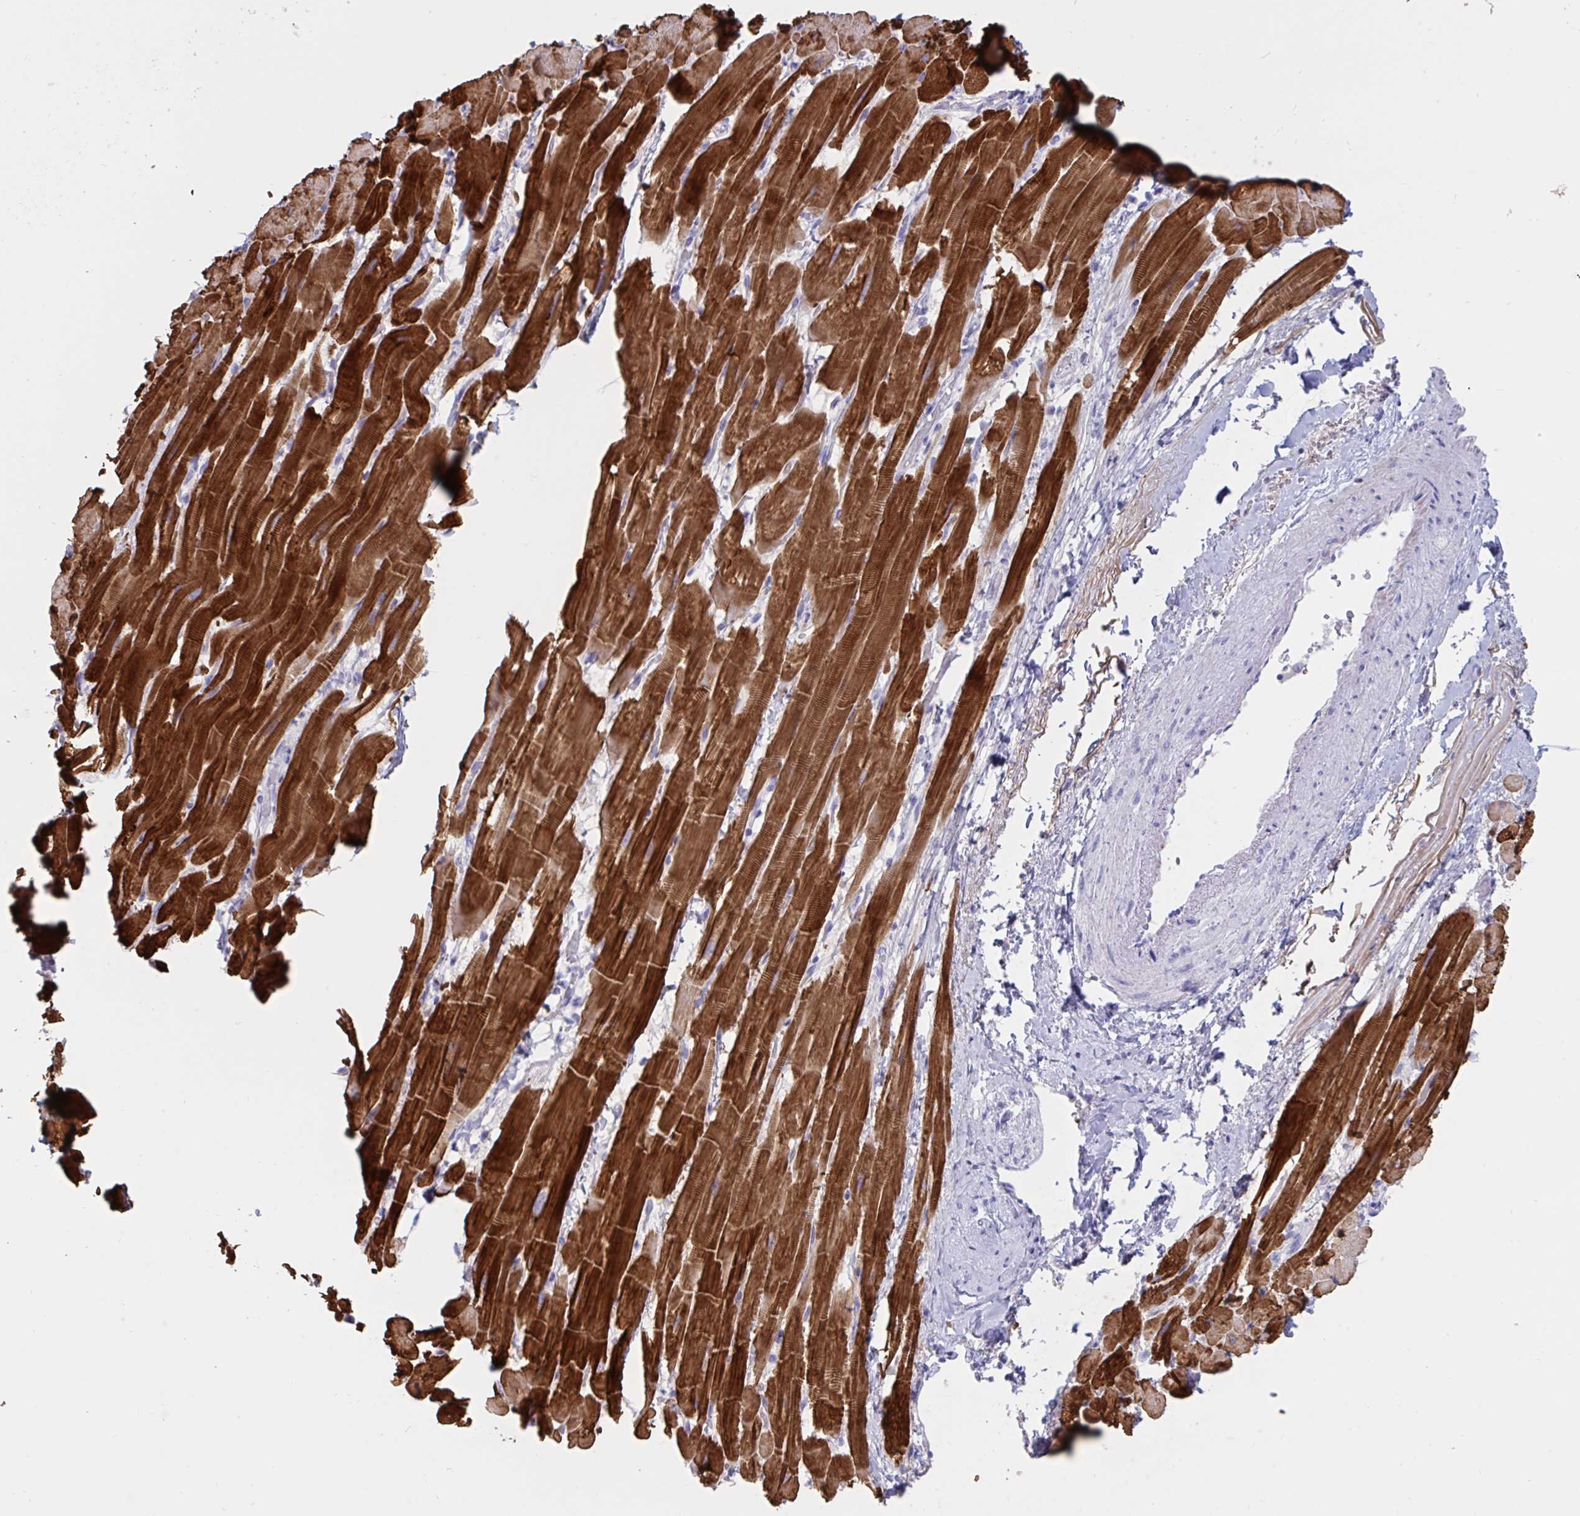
{"staining": {"intensity": "strong", "quantity": ">75%", "location": "cytoplasmic/membranous"}, "tissue": "heart muscle", "cell_type": "Cardiomyocytes", "image_type": "normal", "snomed": [{"axis": "morphology", "description": "Normal tissue, NOS"}, {"axis": "topography", "description": "Heart"}], "caption": "Cardiomyocytes demonstrate high levels of strong cytoplasmic/membranous expression in about >75% of cells in unremarkable human heart muscle. Immunohistochemistry (ihc) stains the protein in brown and the nuclei are stained blue.", "gene": "TNNC1", "patient": {"sex": "male", "age": 37}}